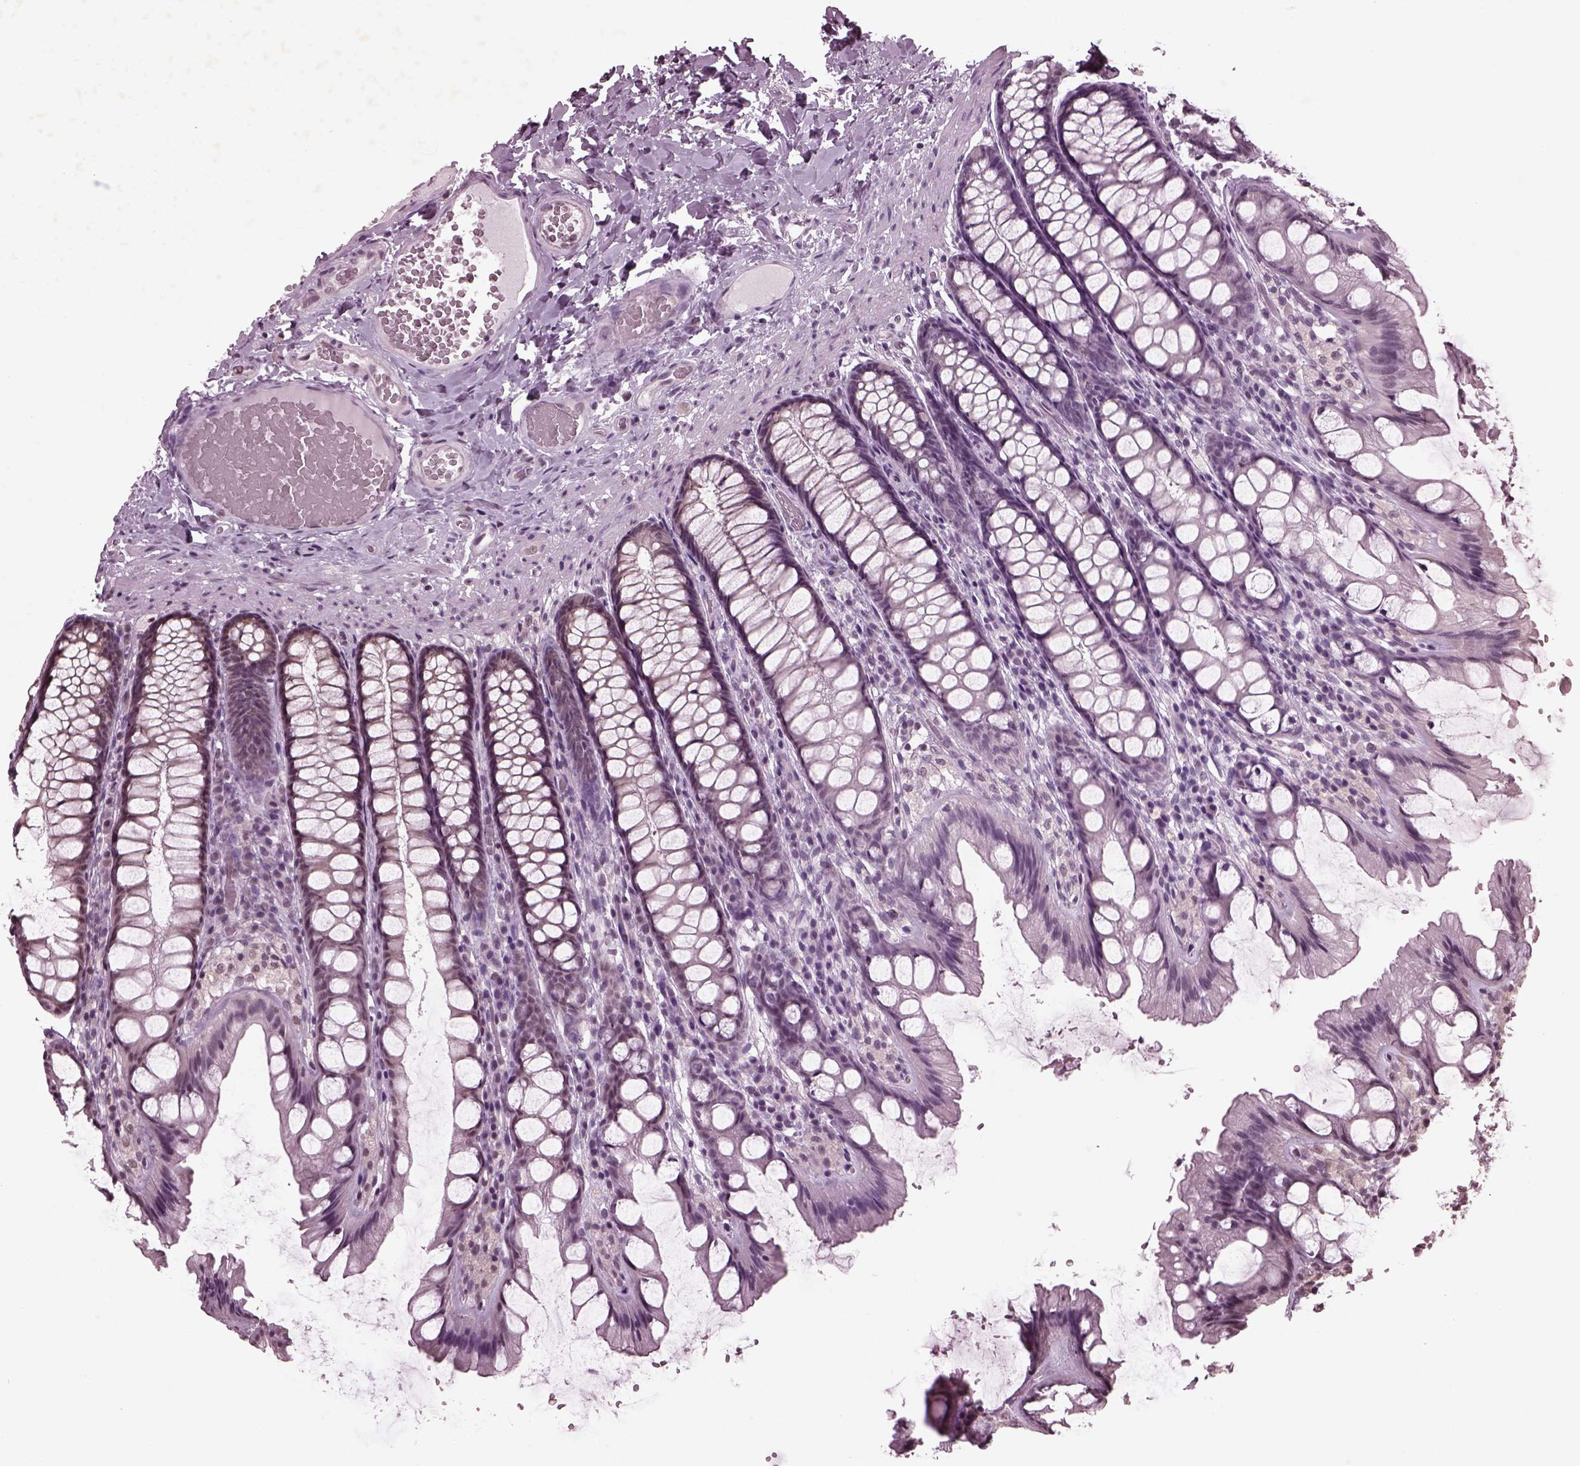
{"staining": {"intensity": "negative", "quantity": "none", "location": "none"}, "tissue": "colon", "cell_type": "Endothelial cells", "image_type": "normal", "snomed": [{"axis": "morphology", "description": "Normal tissue, NOS"}, {"axis": "topography", "description": "Colon"}], "caption": "This is a photomicrograph of immunohistochemistry (IHC) staining of normal colon, which shows no expression in endothelial cells.", "gene": "RUVBL2", "patient": {"sex": "male", "age": 47}}